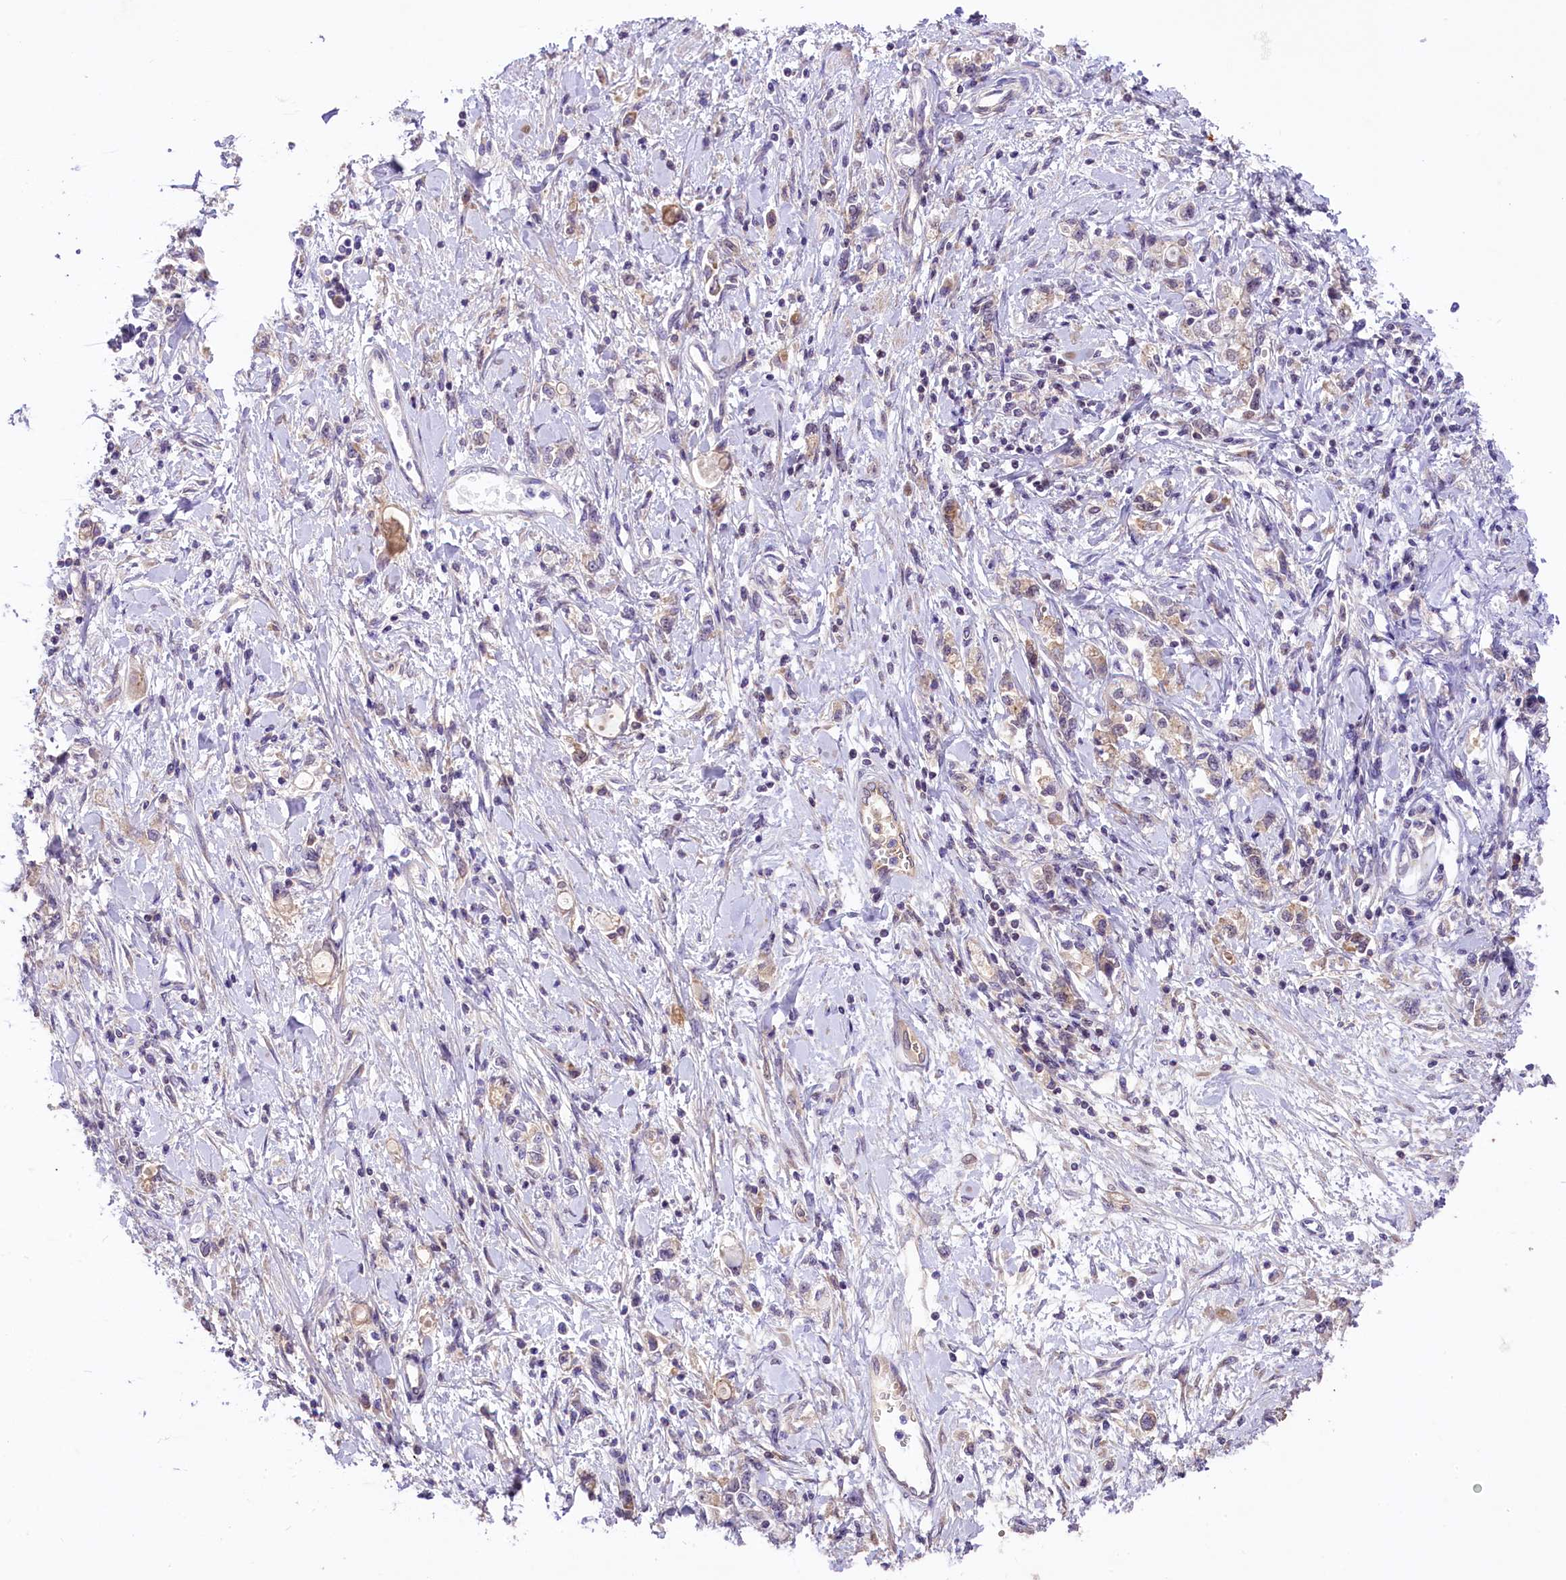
{"staining": {"intensity": "negative", "quantity": "none", "location": "none"}, "tissue": "stomach cancer", "cell_type": "Tumor cells", "image_type": "cancer", "snomed": [{"axis": "morphology", "description": "Adenocarcinoma, NOS"}, {"axis": "topography", "description": "Stomach"}], "caption": "Immunohistochemistry (IHC) photomicrograph of neoplastic tissue: human stomach cancer (adenocarcinoma) stained with DAB (3,3'-diaminobenzidine) exhibits no significant protein expression in tumor cells. (Immunohistochemistry (IHC), brightfield microscopy, high magnification).", "gene": "UBXN6", "patient": {"sex": "female", "age": 76}}